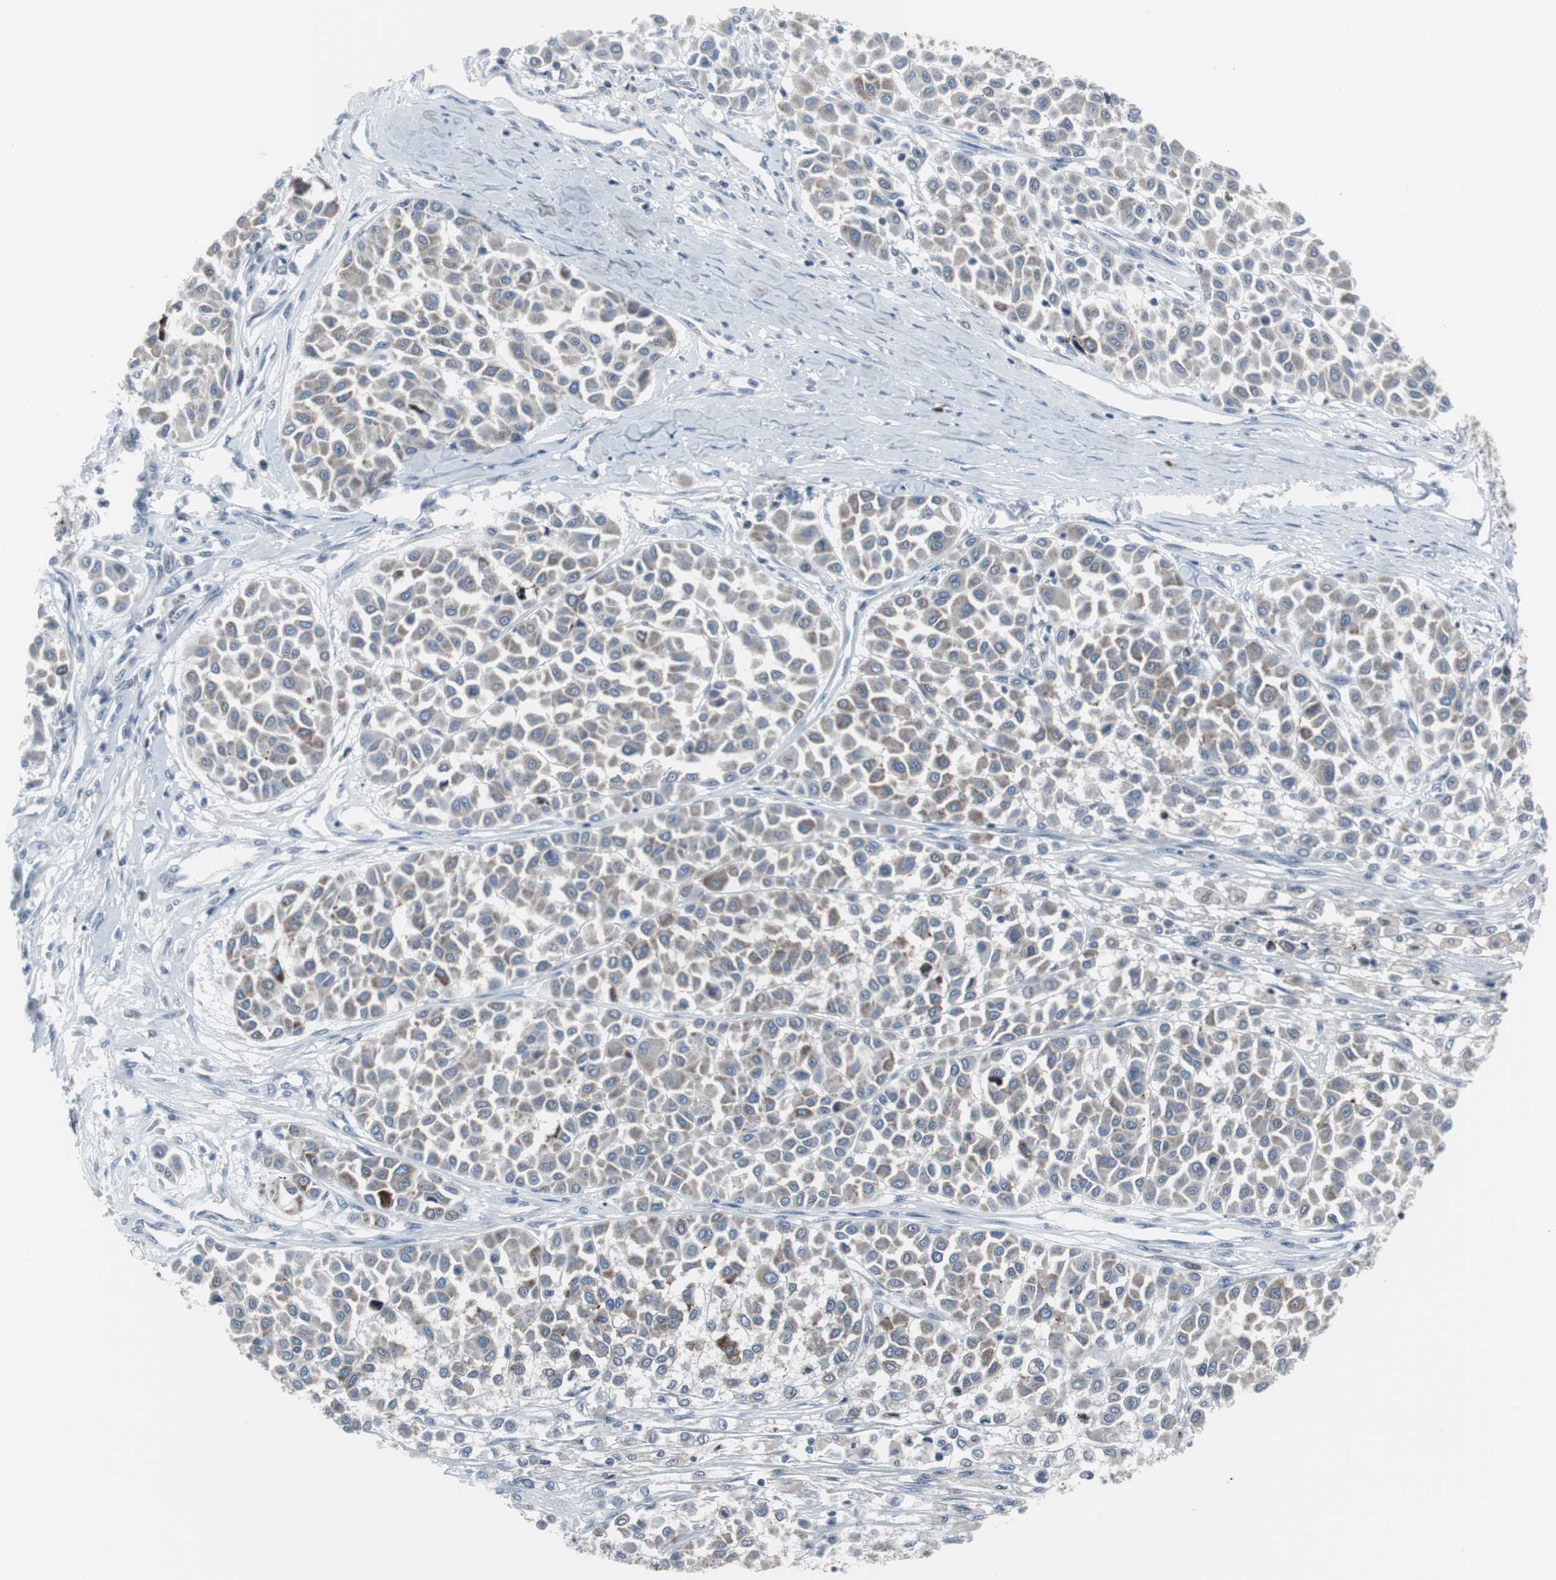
{"staining": {"intensity": "weak", "quantity": ">75%", "location": "cytoplasmic/membranous"}, "tissue": "melanoma", "cell_type": "Tumor cells", "image_type": "cancer", "snomed": [{"axis": "morphology", "description": "Malignant melanoma, Metastatic site"}, {"axis": "topography", "description": "Soft tissue"}], "caption": "Immunohistochemical staining of malignant melanoma (metastatic site) reveals low levels of weak cytoplasmic/membranous staining in approximately >75% of tumor cells.", "gene": "DOK1", "patient": {"sex": "male", "age": 41}}